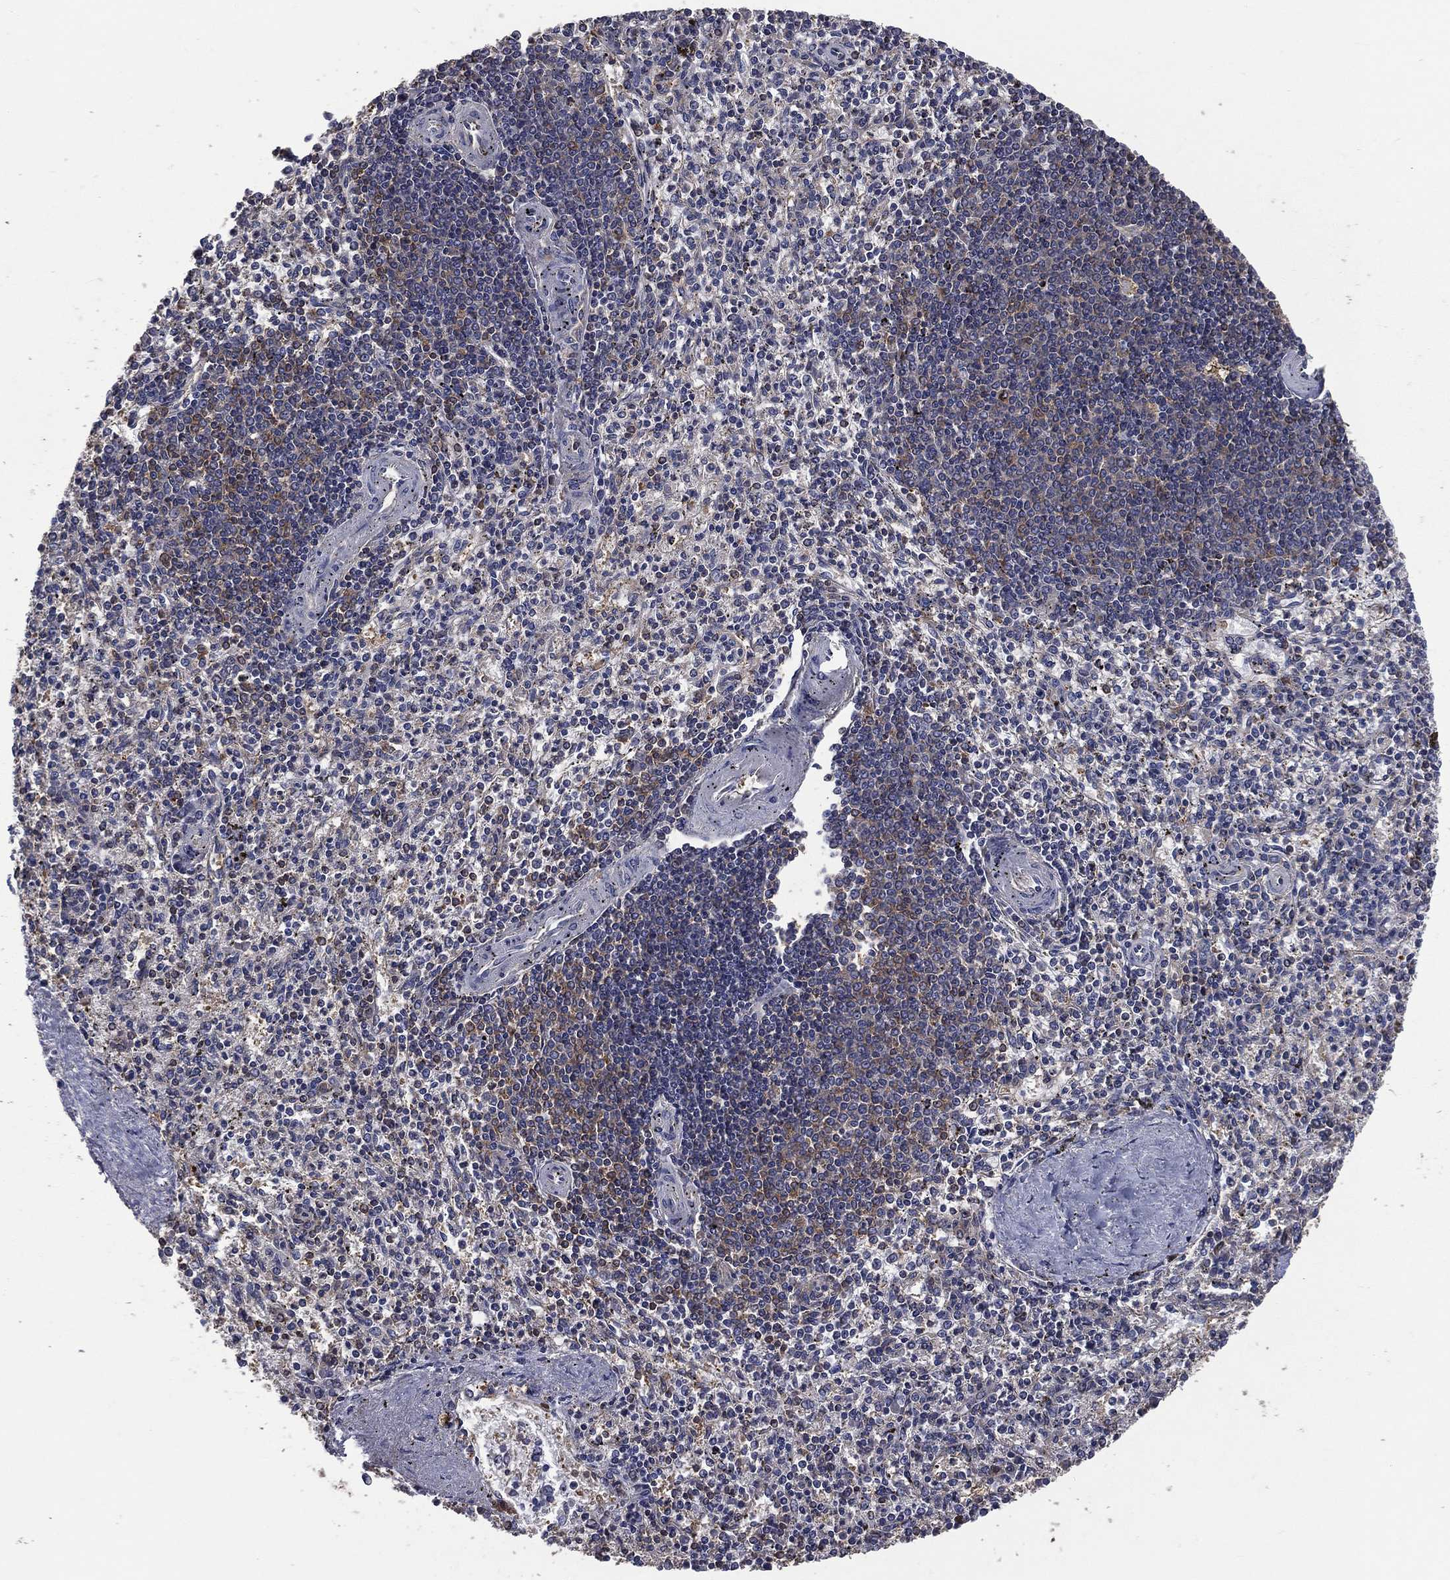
{"staining": {"intensity": "strong", "quantity": "<25%", "location": "cytoplasmic/membranous"}, "tissue": "spleen", "cell_type": "Cells in red pulp", "image_type": "normal", "snomed": [{"axis": "morphology", "description": "Normal tissue, NOS"}, {"axis": "topography", "description": "Spleen"}], "caption": "IHC of unremarkable spleen reveals medium levels of strong cytoplasmic/membranous expression in about <25% of cells in red pulp. Using DAB (brown) and hematoxylin (blue) stains, captured at high magnification using brightfield microscopy.", "gene": "SARS1", "patient": {"sex": "female", "age": 37}}